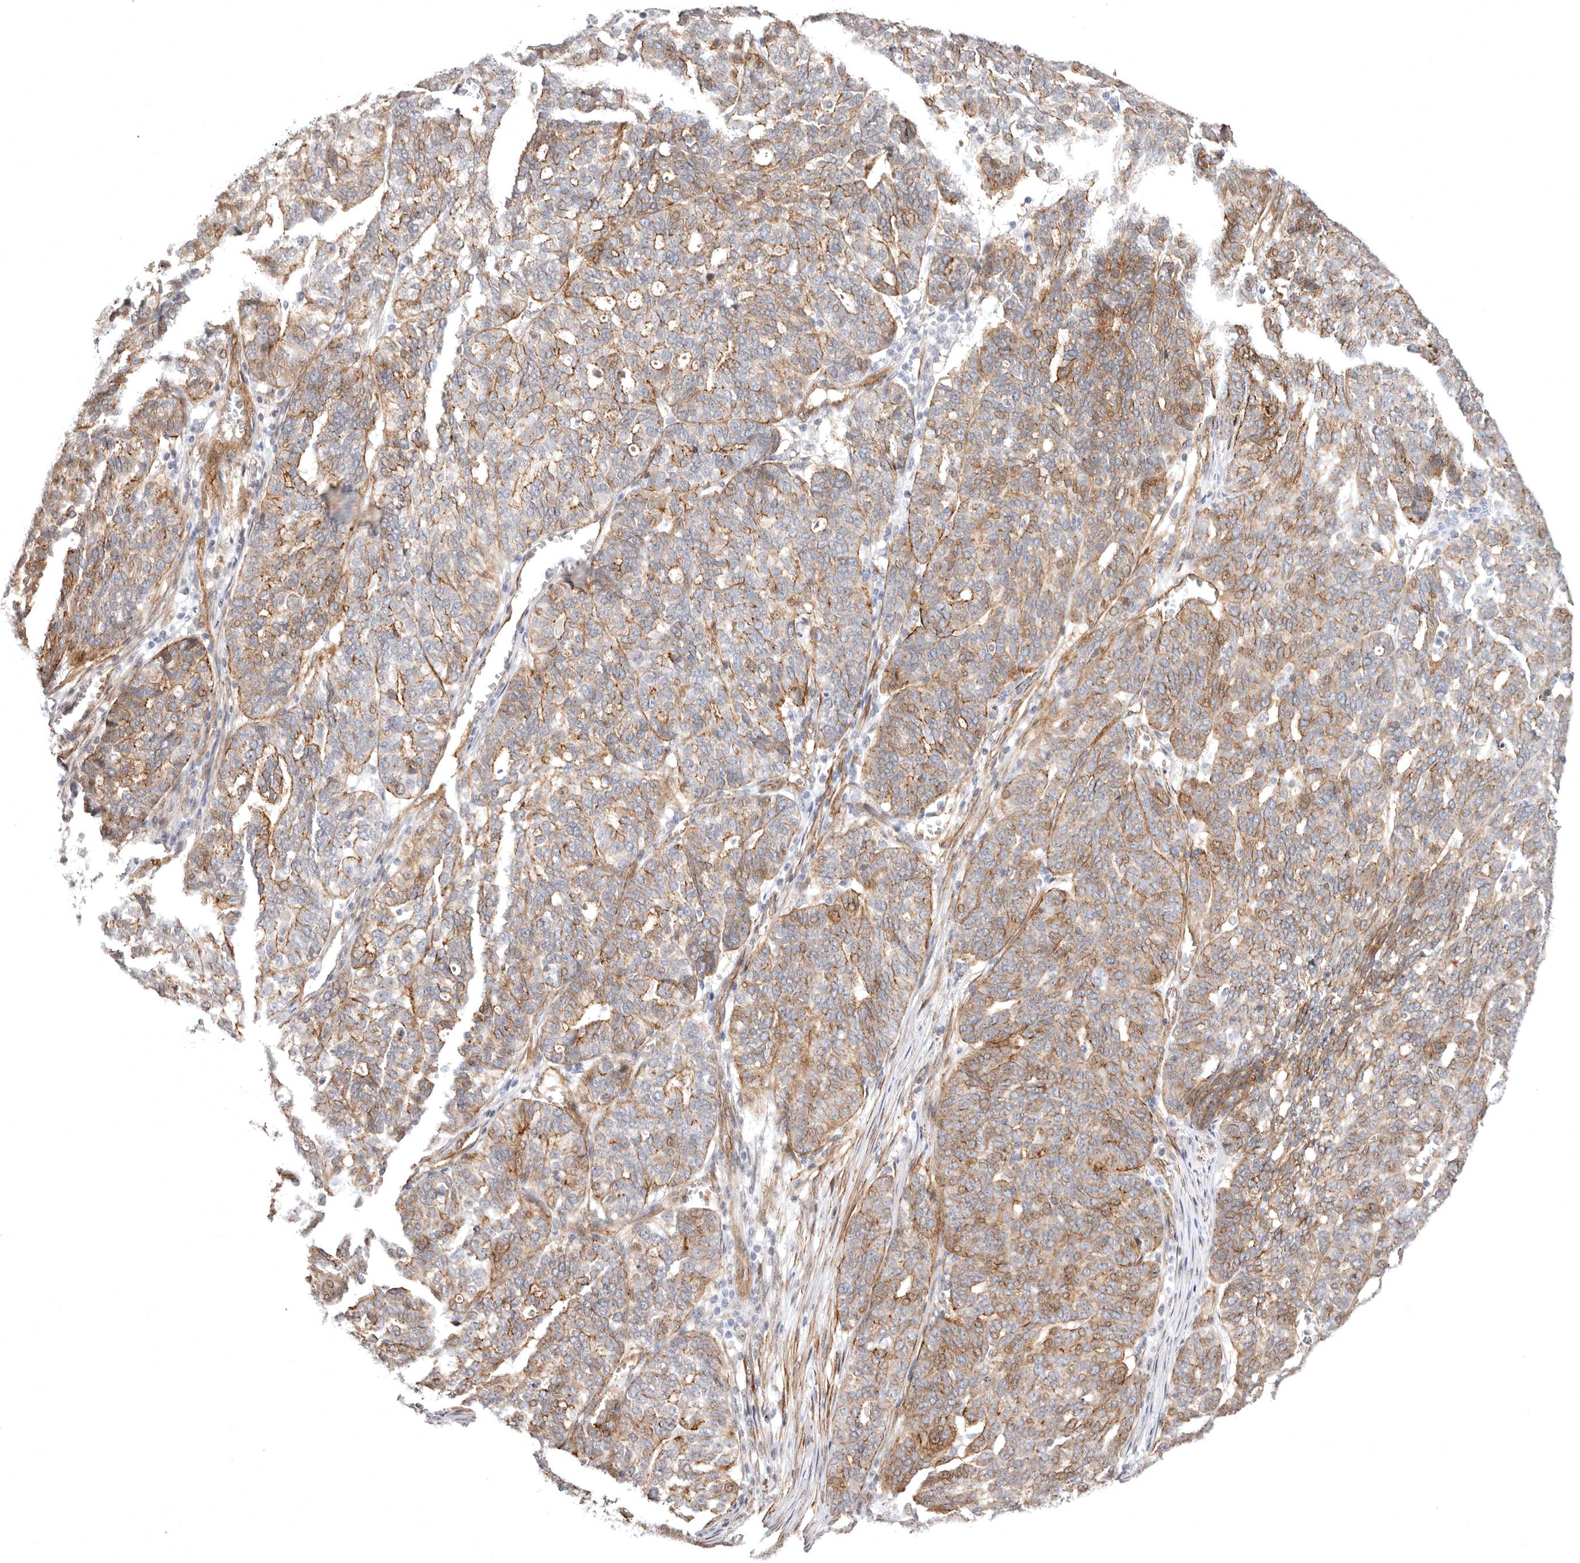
{"staining": {"intensity": "moderate", "quantity": ">75%", "location": "cytoplasmic/membranous"}, "tissue": "ovarian cancer", "cell_type": "Tumor cells", "image_type": "cancer", "snomed": [{"axis": "morphology", "description": "Cystadenocarcinoma, serous, NOS"}, {"axis": "topography", "description": "Ovary"}], "caption": "Serous cystadenocarcinoma (ovarian) stained with a protein marker shows moderate staining in tumor cells.", "gene": "SZT2", "patient": {"sex": "female", "age": 59}}